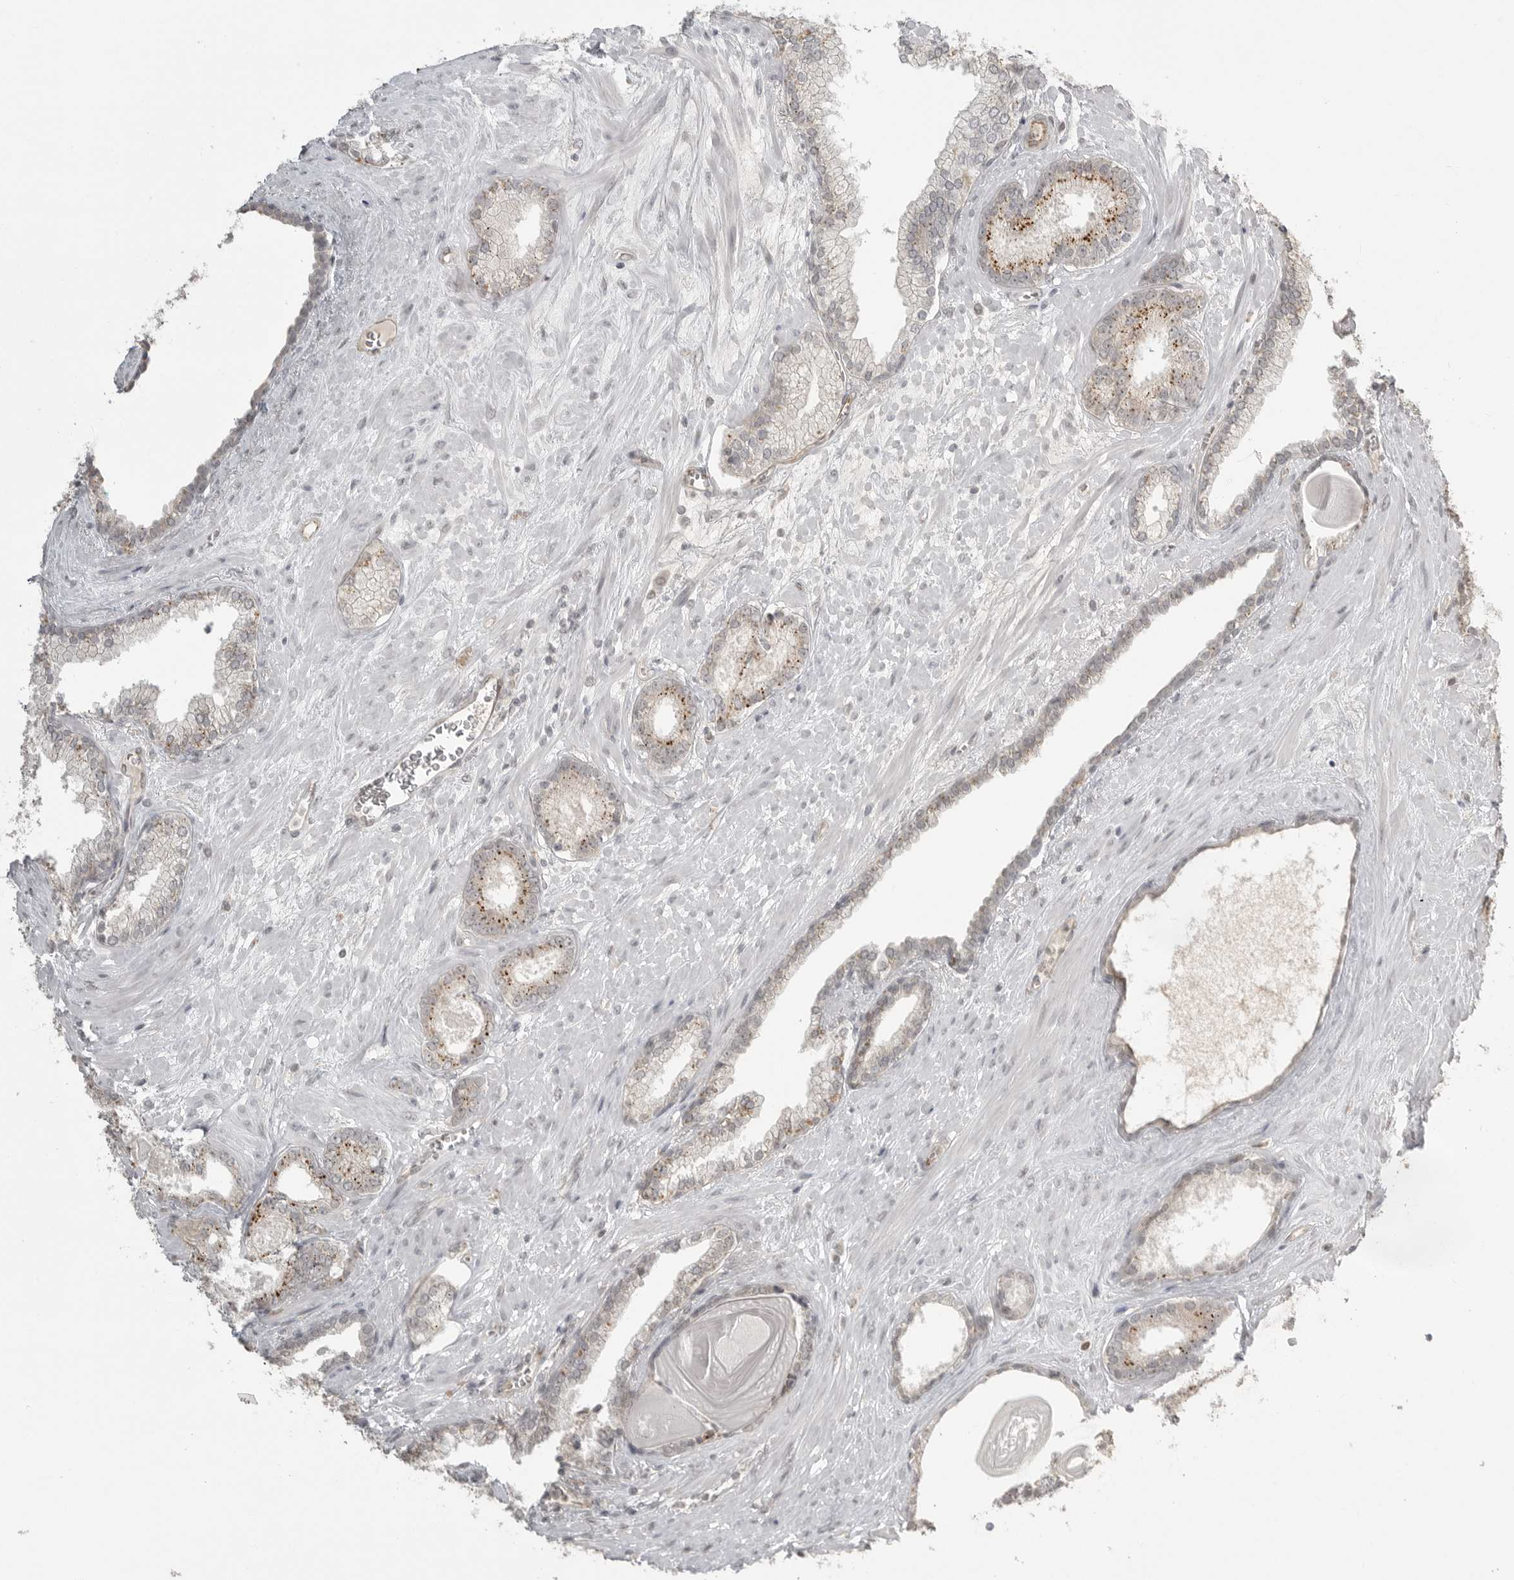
{"staining": {"intensity": "moderate", "quantity": ">75%", "location": "cytoplasmic/membranous"}, "tissue": "prostate cancer", "cell_type": "Tumor cells", "image_type": "cancer", "snomed": [{"axis": "morphology", "description": "Adenocarcinoma, Low grade"}, {"axis": "topography", "description": "Prostate"}], "caption": "A high-resolution image shows immunohistochemistry staining of prostate low-grade adenocarcinoma, which shows moderate cytoplasmic/membranous expression in approximately >75% of tumor cells.", "gene": "SMG8", "patient": {"sex": "male", "age": 70}}